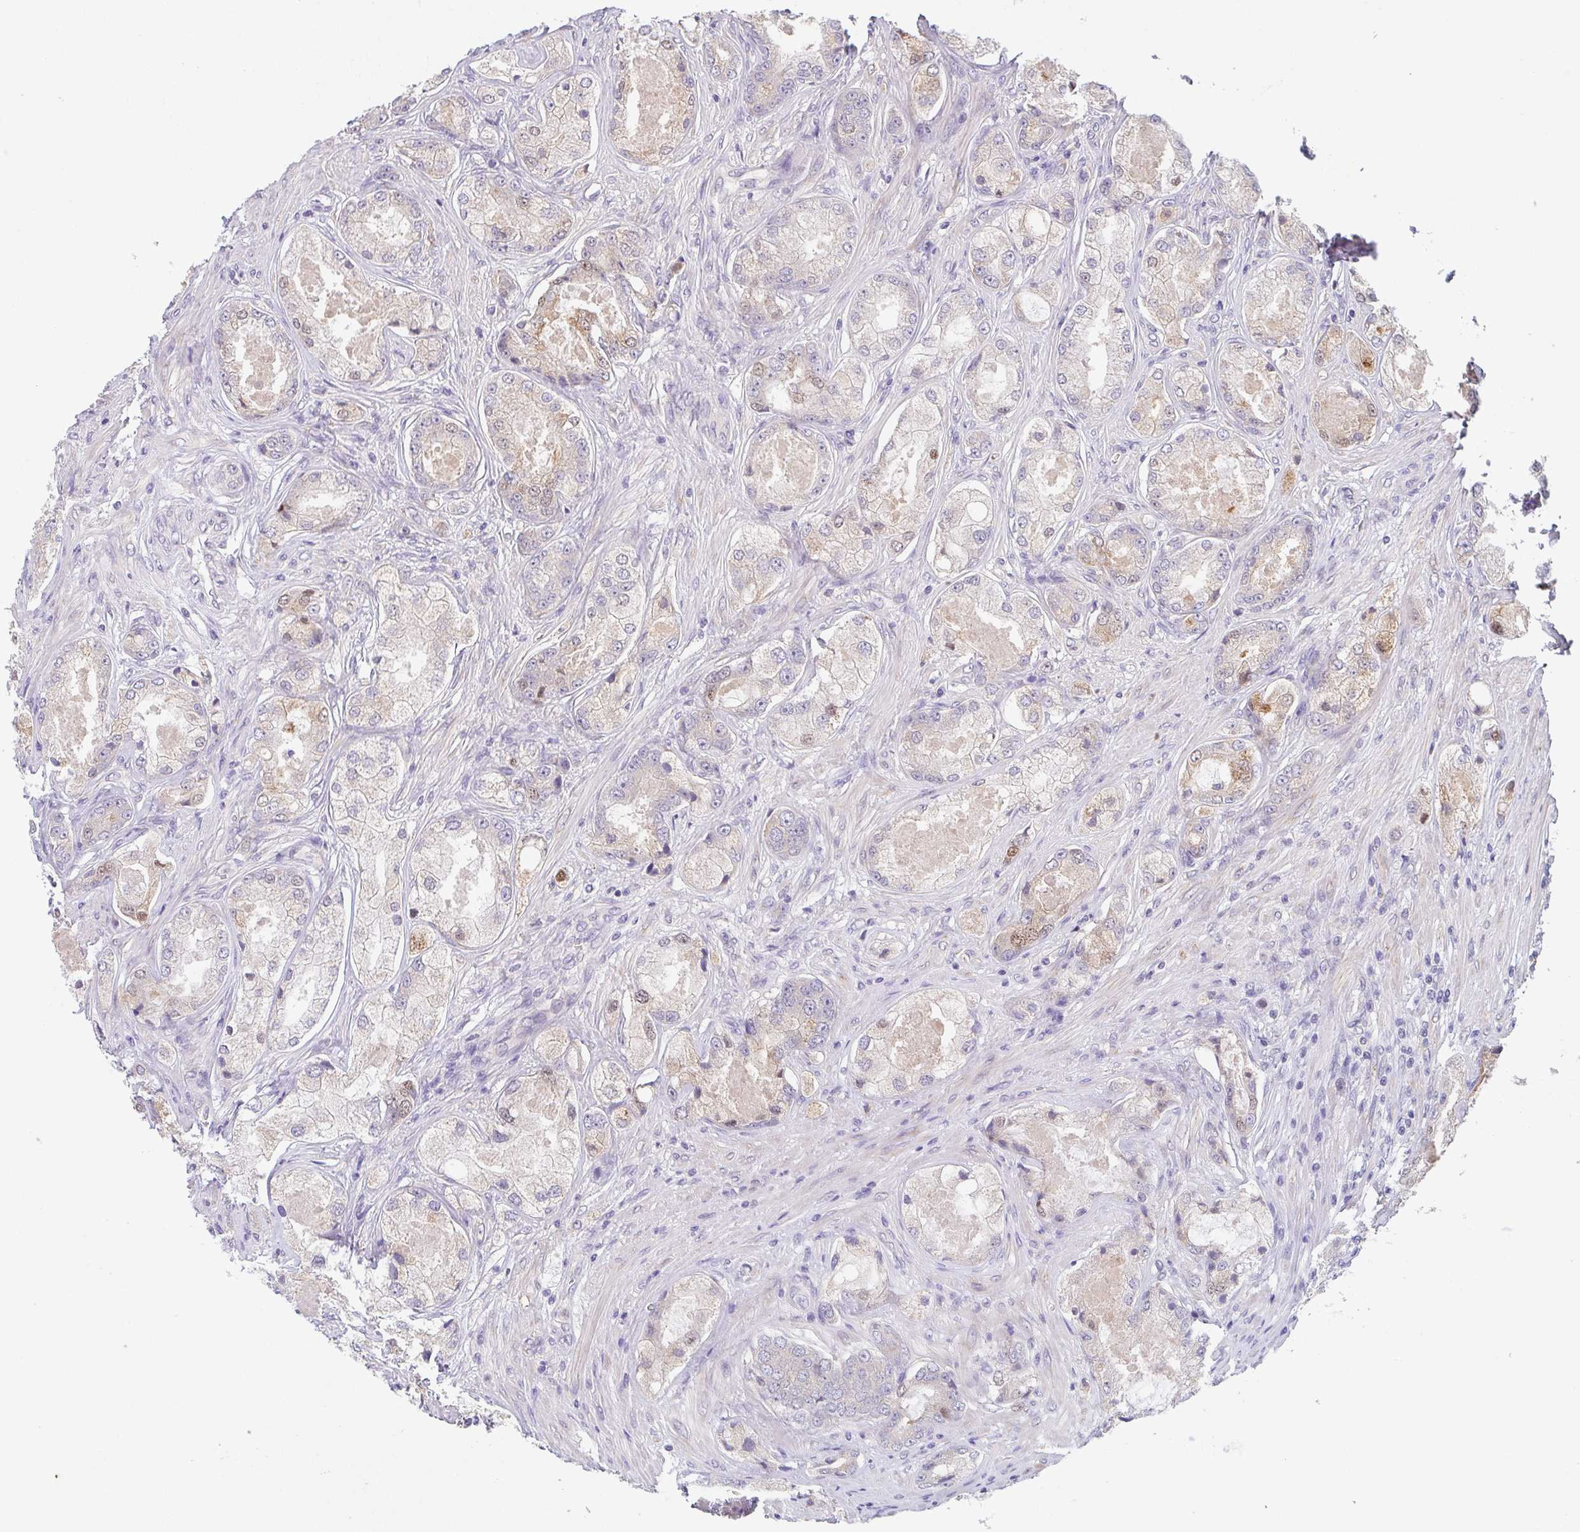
{"staining": {"intensity": "moderate", "quantity": "<25%", "location": "cytoplasmic/membranous"}, "tissue": "prostate cancer", "cell_type": "Tumor cells", "image_type": "cancer", "snomed": [{"axis": "morphology", "description": "Adenocarcinoma, Low grade"}, {"axis": "topography", "description": "Prostate"}], "caption": "Prostate adenocarcinoma (low-grade) was stained to show a protein in brown. There is low levels of moderate cytoplasmic/membranous staining in about <25% of tumor cells.", "gene": "TSPAN31", "patient": {"sex": "male", "age": 68}}